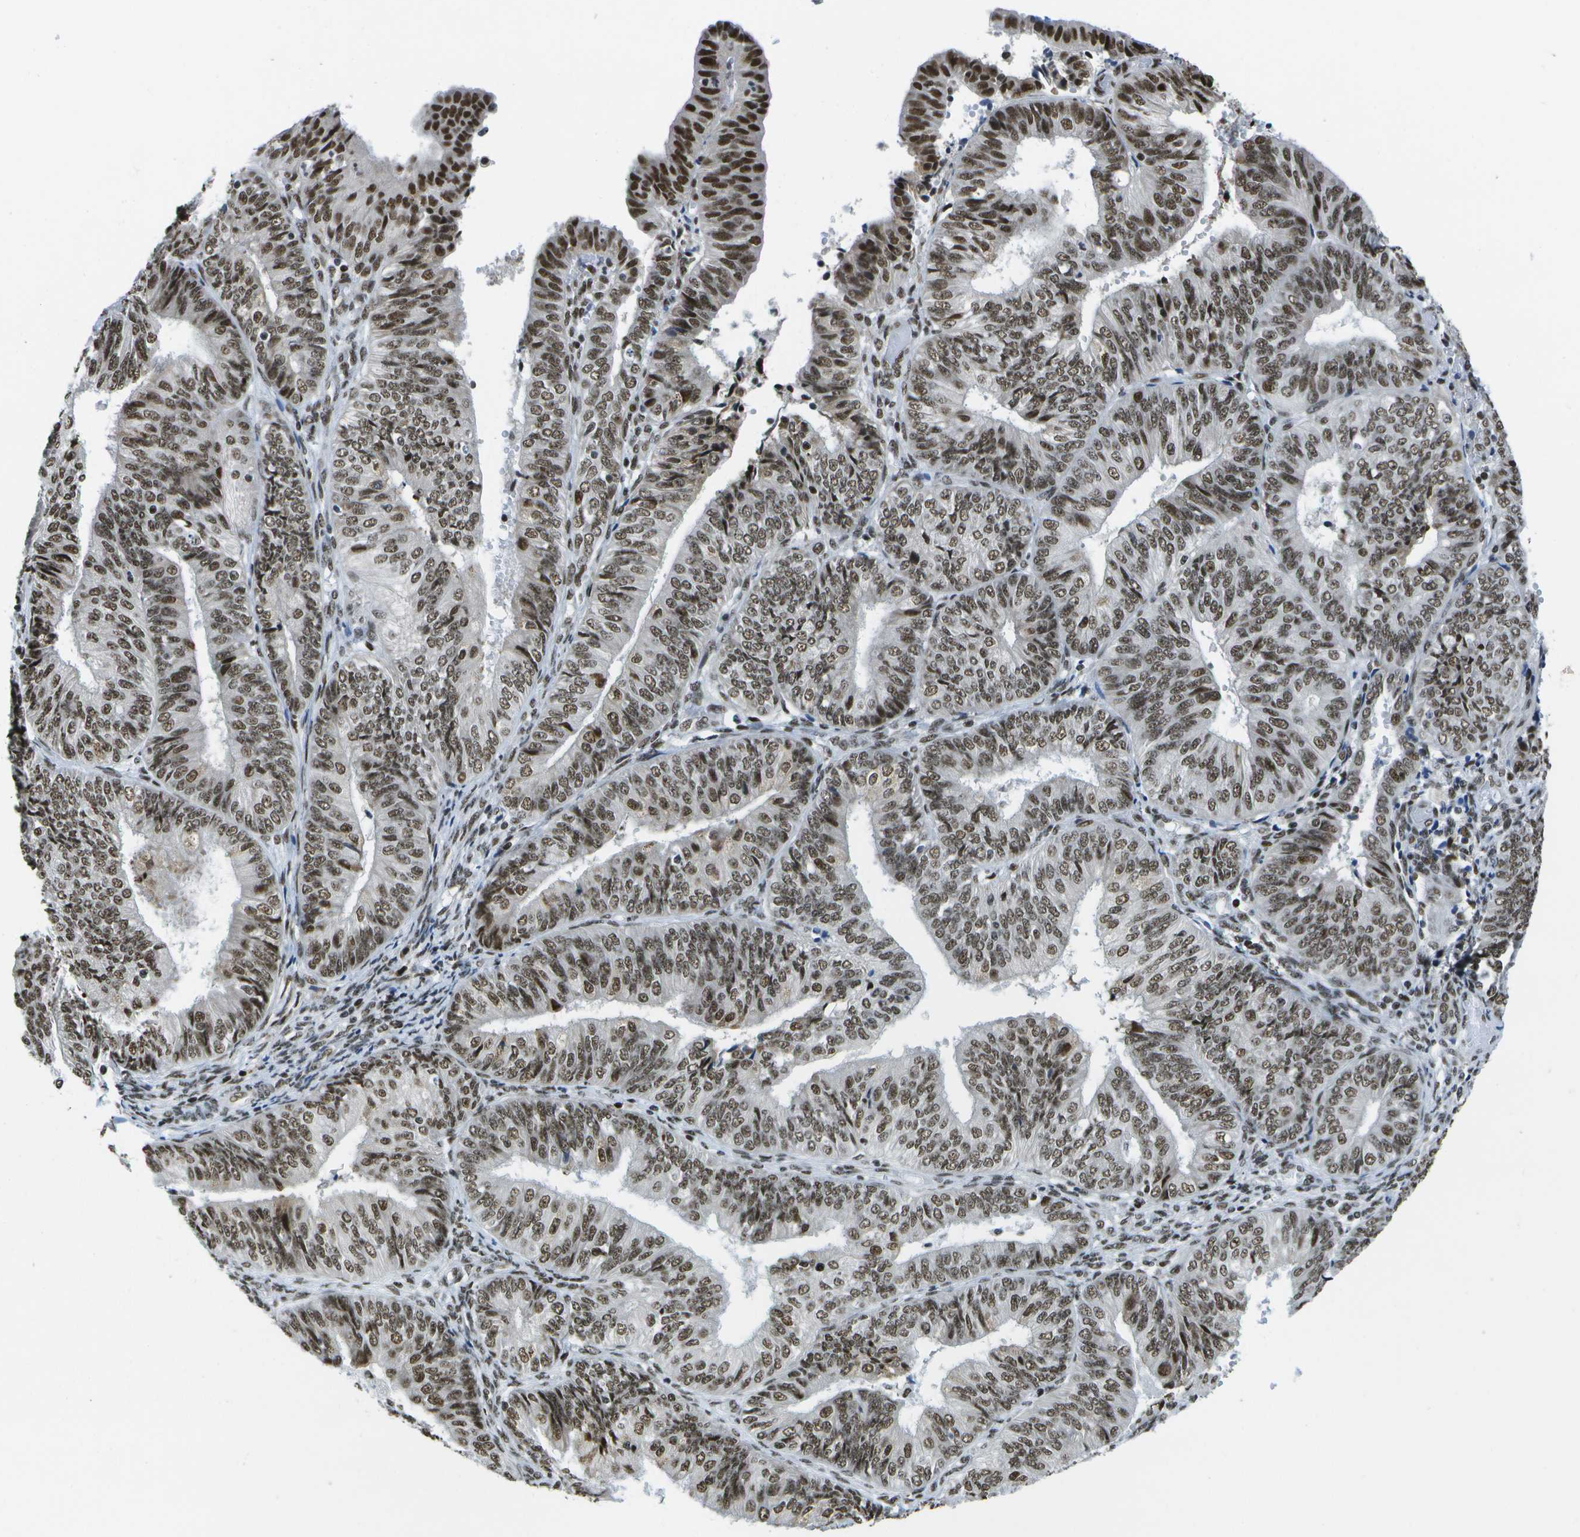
{"staining": {"intensity": "moderate", "quantity": ">75%", "location": "nuclear"}, "tissue": "endometrial cancer", "cell_type": "Tumor cells", "image_type": "cancer", "snomed": [{"axis": "morphology", "description": "Adenocarcinoma, NOS"}, {"axis": "topography", "description": "Endometrium"}], "caption": "Endometrial cancer (adenocarcinoma) stained with DAB (3,3'-diaminobenzidine) immunohistochemistry (IHC) demonstrates medium levels of moderate nuclear staining in approximately >75% of tumor cells.", "gene": "NSRP1", "patient": {"sex": "female", "age": 58}}